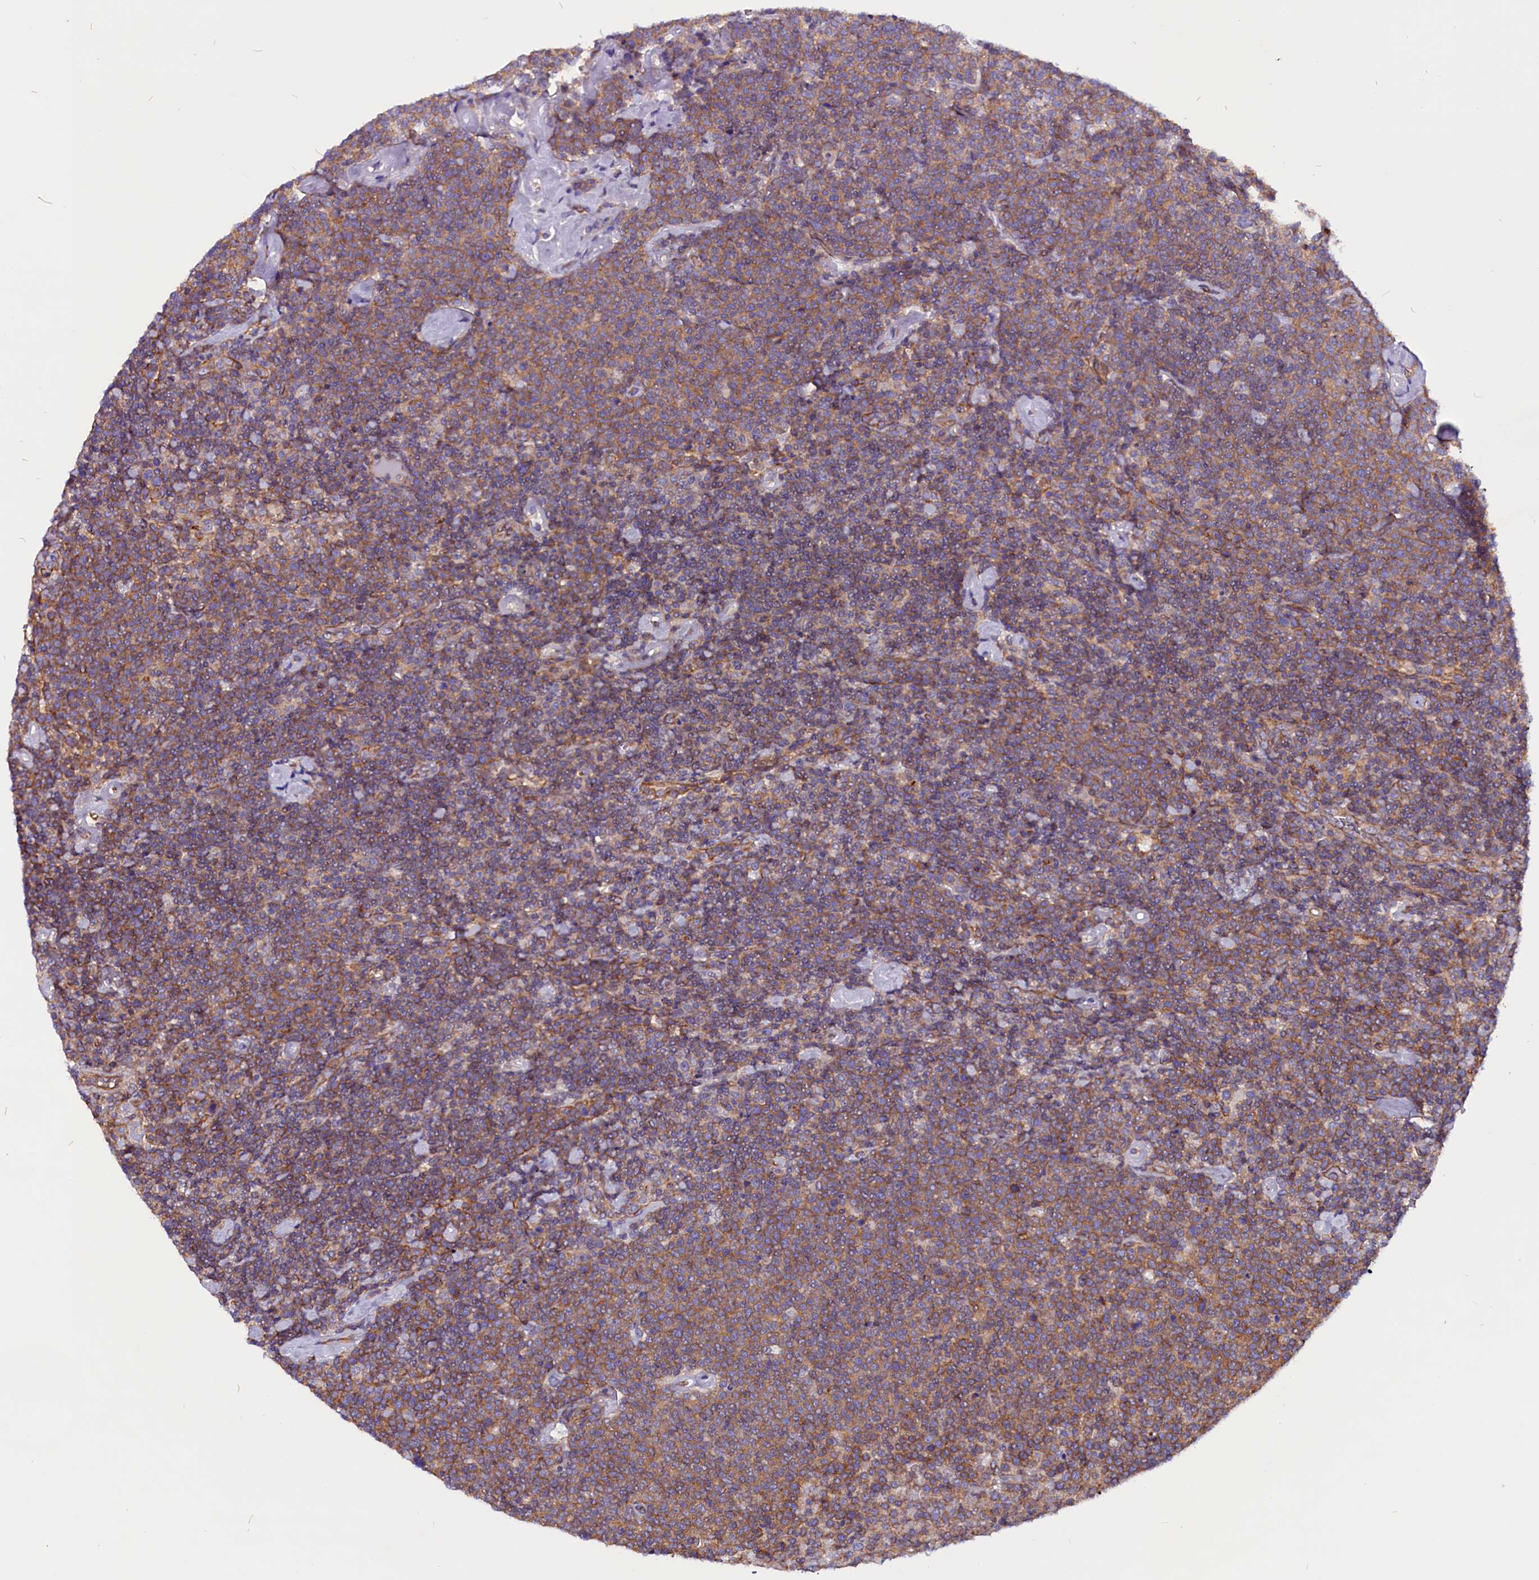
{"staining": {"intensity": "moderate", "quantity": ">75%", "location": "cytoplasmic/membranous"}, "tissue": "lymphoma", "cell_type": "Tumor cells", "image_type": "cancer", "snomed": [{"axis": "morphology", "description": "Malignant lymphoma, non-Hodgkin's type, High grade"}, {"axis": "topography", "description": "Lymph node"}], "caption": "Lymphoma stained with a protein marker shows moderate staining in tumor cells.", "gene": "ZNF749", "patient": {"sex": "male", "age": 61}}